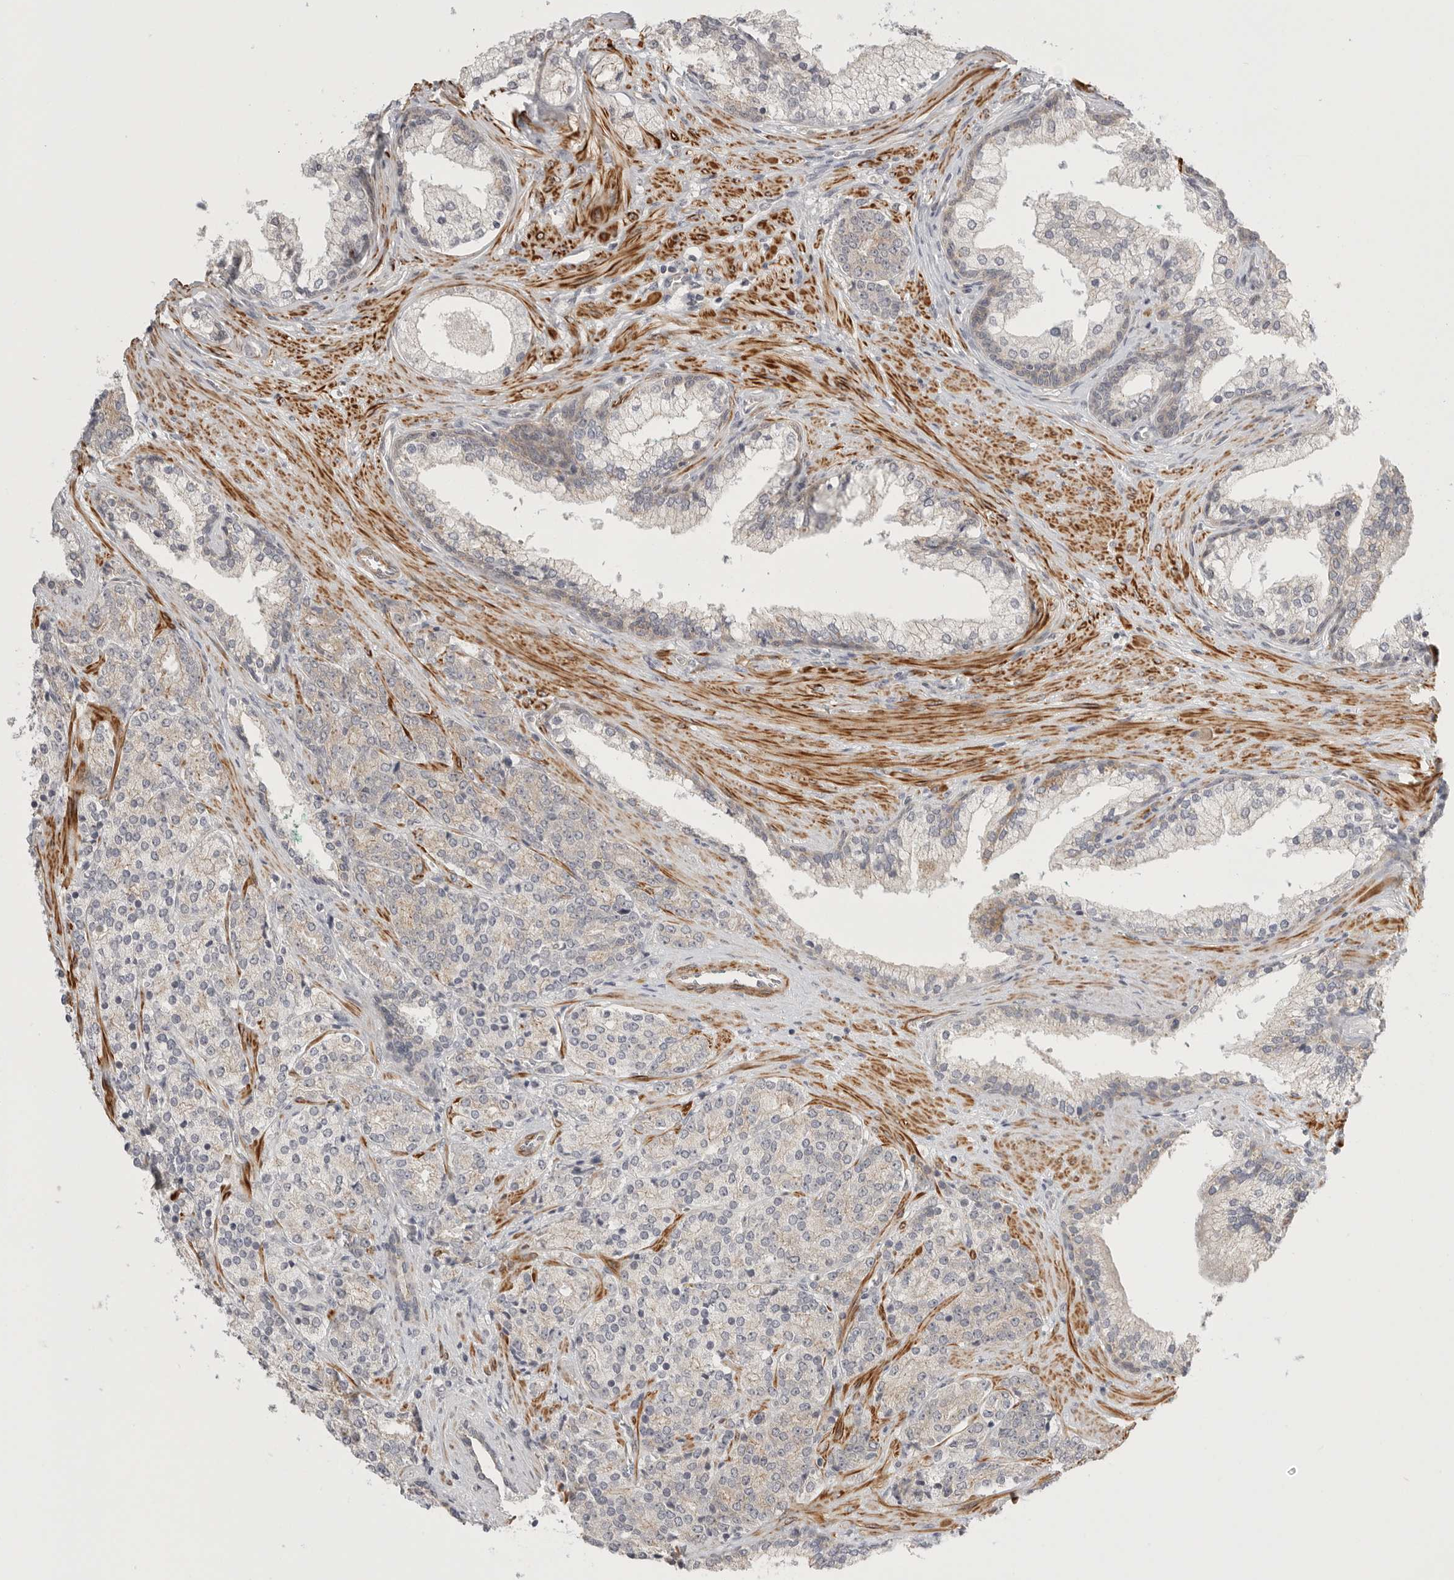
{"staining": {"intensity": "negative", "quantity": "none", "location": "none"}, "tissue": "prostate cancer", "cell_type": "Tumor cells", "image_type": "cancer", "snomed": [{"axis": "morphology", "description": "Adenocarcinoma, High grade"}, {"axis": "topography", "description": "Prostate"}], "caption": "An image of prostate adenocarcinoma (high-grade) stained for a protein reveals no brown staining in tumor cells.", "gene": "STAB2", "patient": {"sex": "male", "age": 71}}